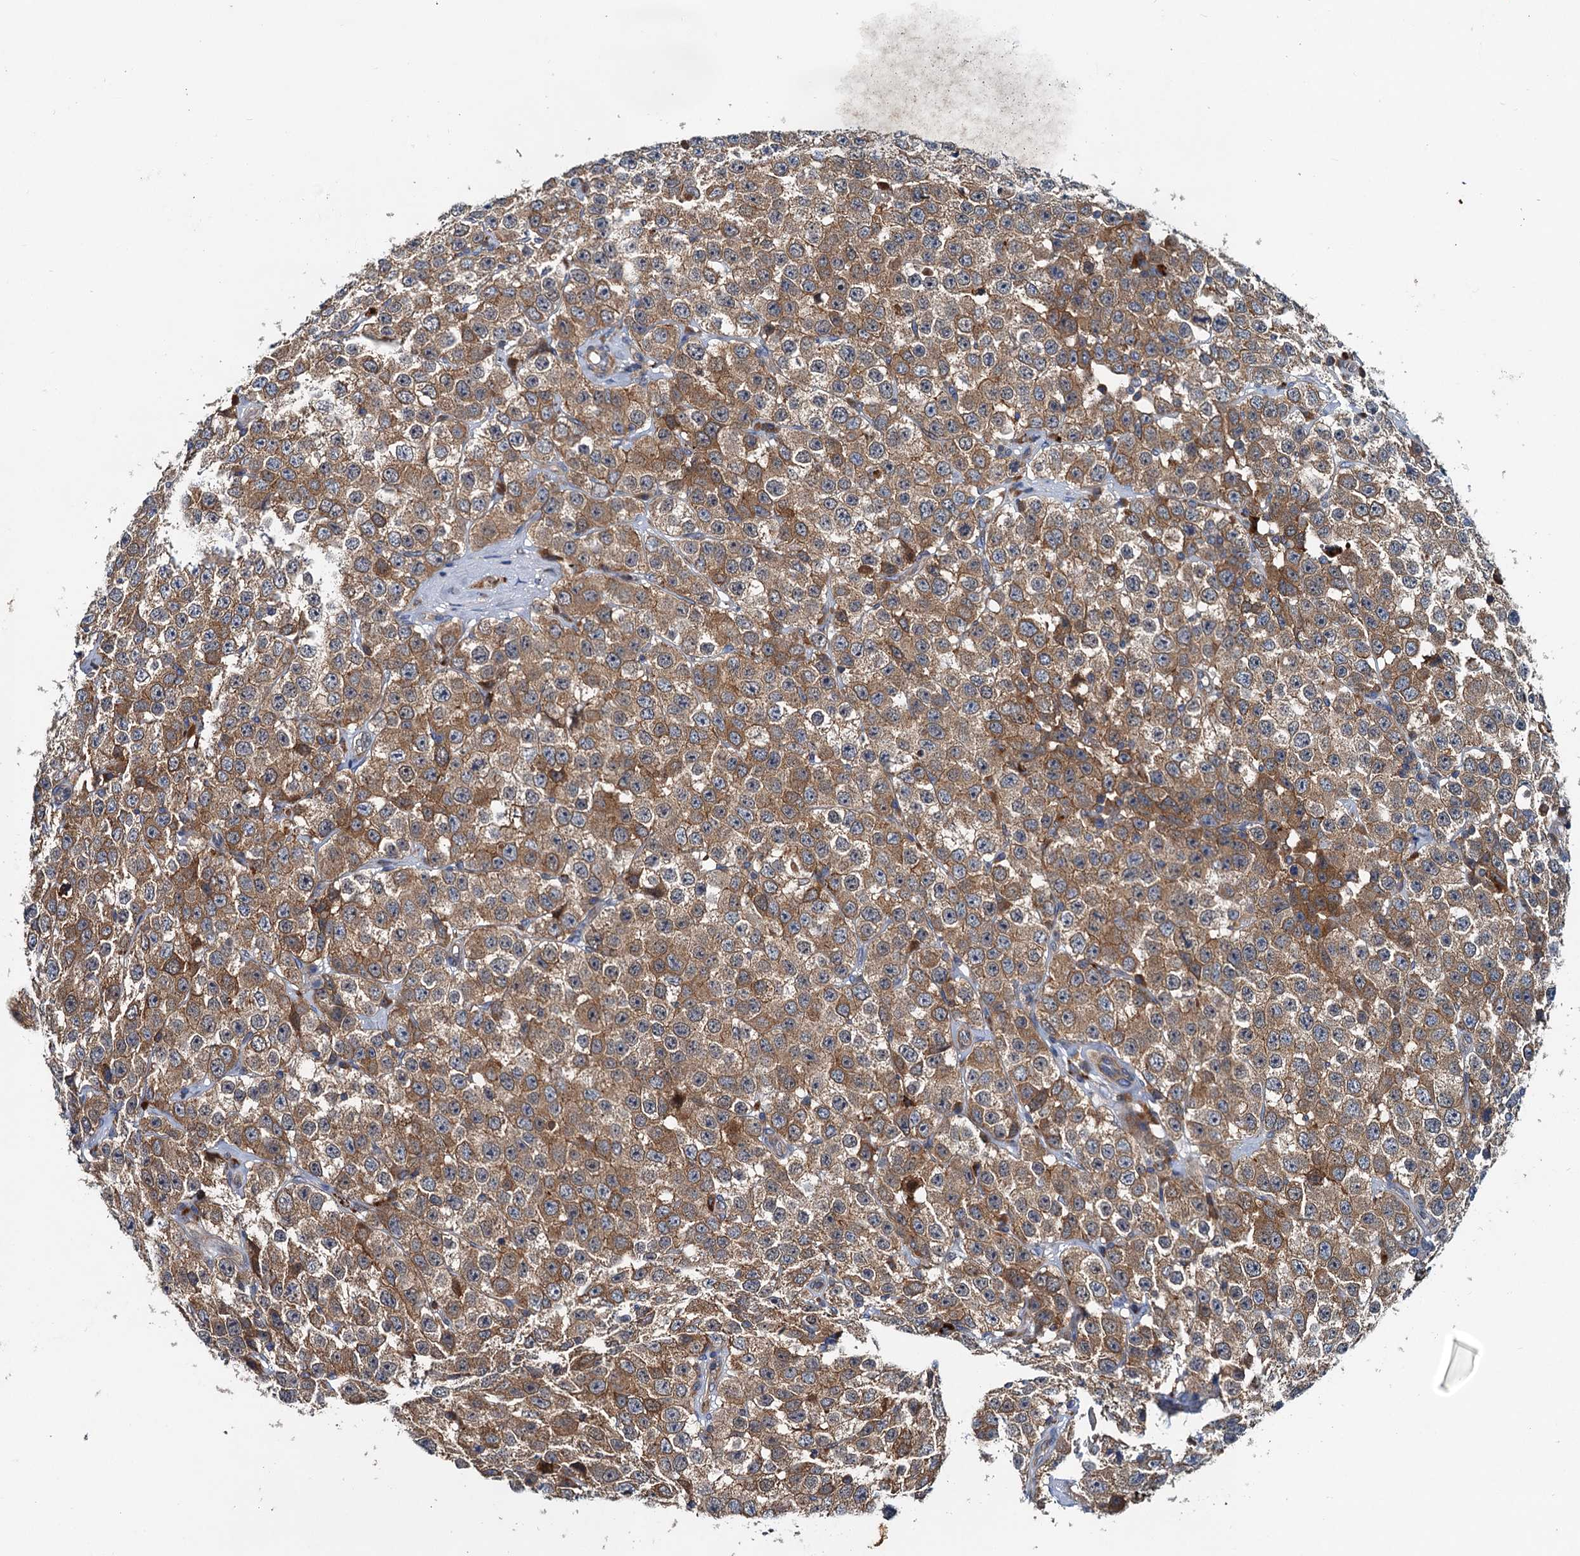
{"staining": {"intensity": "strong", "quantity": "25%-75%", "location": "cytoplasmic/membranous"}, "tissue": "testis cancer", "cell_type": "Tumor cells", "image_type": "cancer", "snomed": [{"axis": "morphology", "description": "Seminoma, NOS"}, {"axis": "topography", "description": "Testis"}], "caption": "Human testis cancer stained for a protein (brown) demonstrates strong cytoplasmic/membranous positive expression in about 25%-75% of tumor cells.", "gene": "EFL1", "patient": {"sex": "male", "age": 28}}